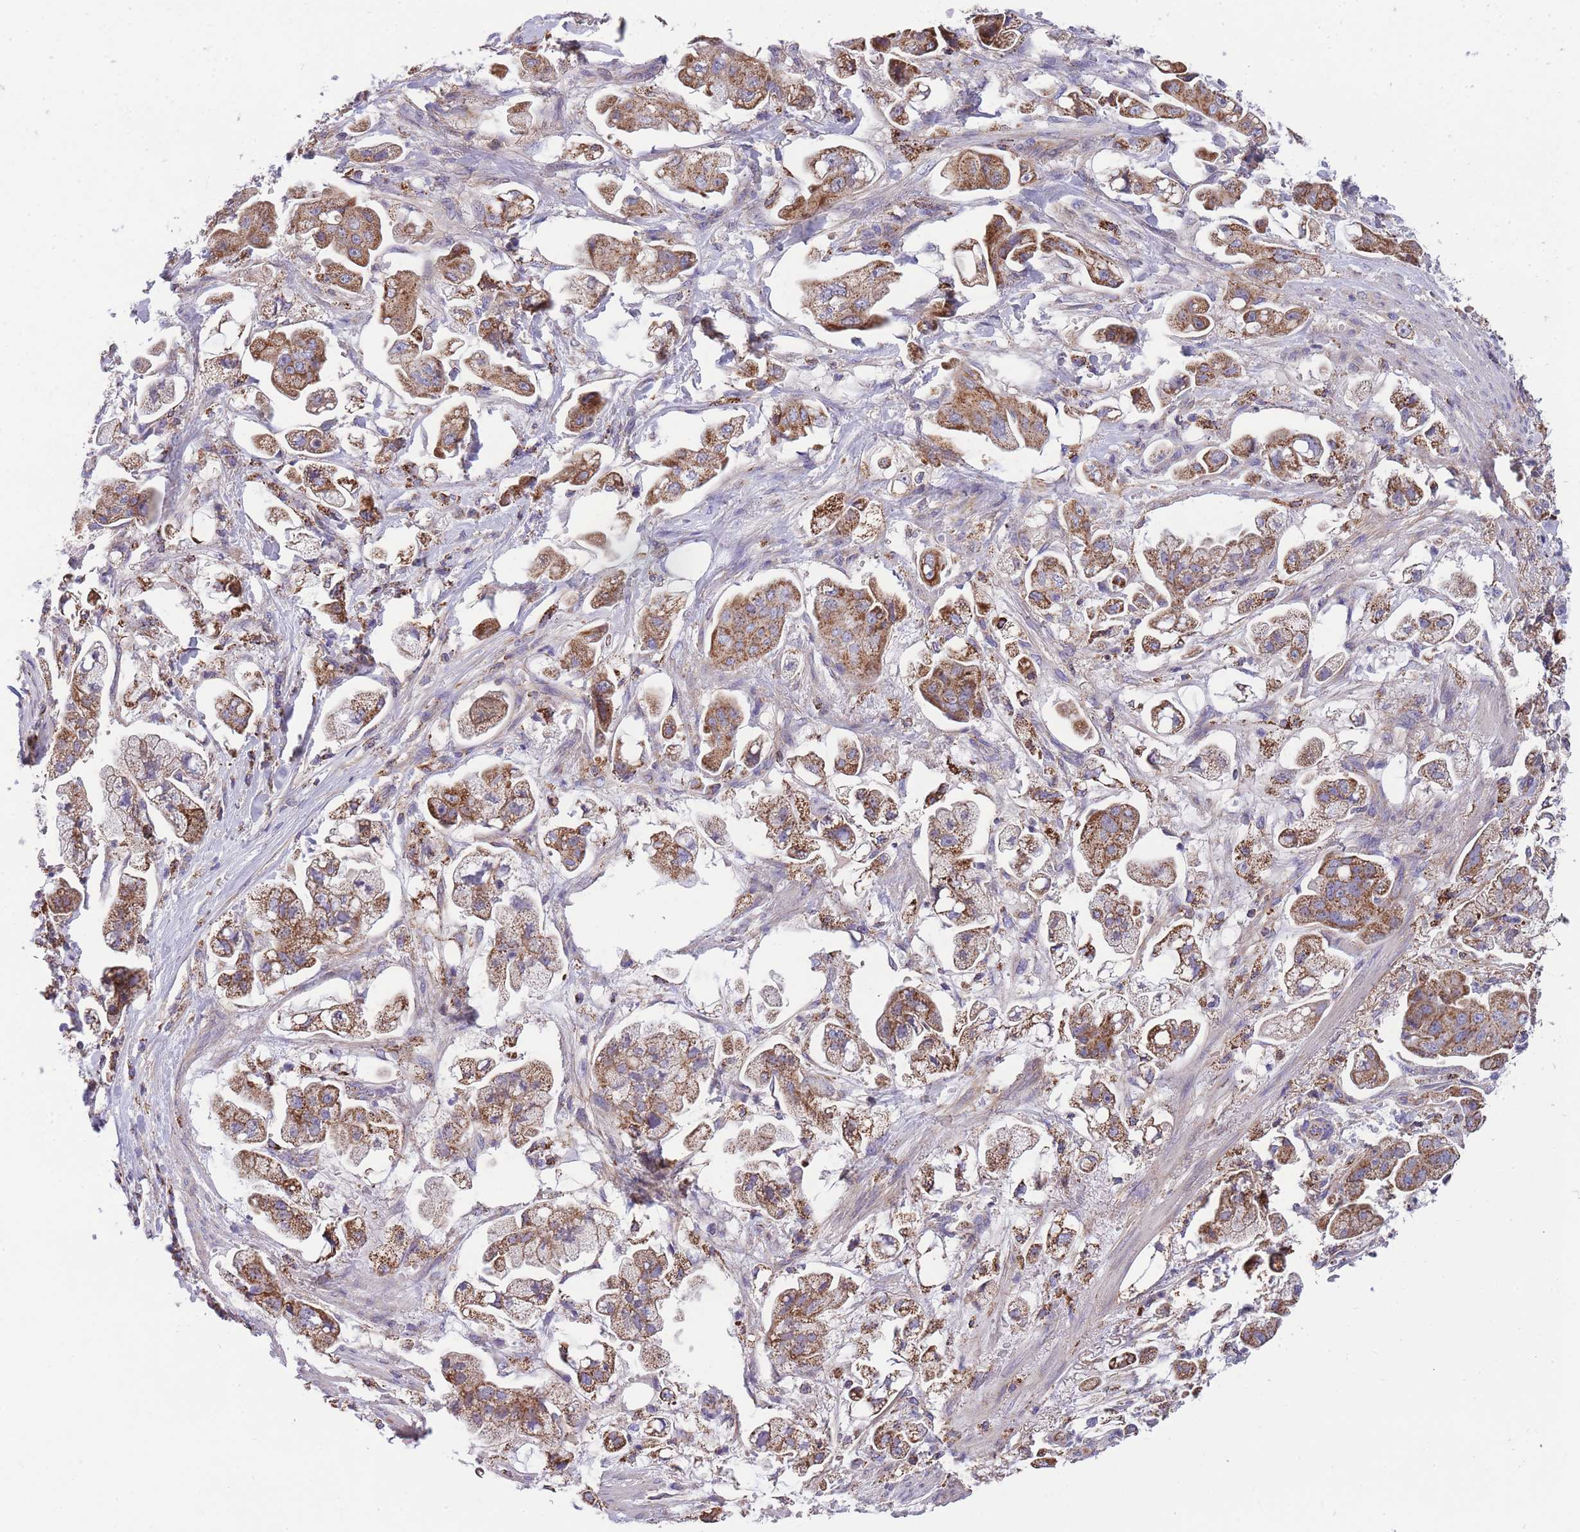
{"staining": {"intensity": "moderate", "quantity": ">75%", "location": "cytoplasmic/membranous"}, "tissue": "stomach cancer", "cell_type": "Tumor cells", "image_type": "cancer", "snomed": [{"axis": "morphology", "description": "Adenocarcinoma, NOS"}, {"axis": "topography", "description": "Stomach"}], "caption": "Human stomach cancer stained for a protein (brown) exhibits moderate cytoplasmic/membranous positive staining in approximately >75% of tumor cells.", "gene": "ST3GAL3", "patient": {"sex": "male", "age": 62}}